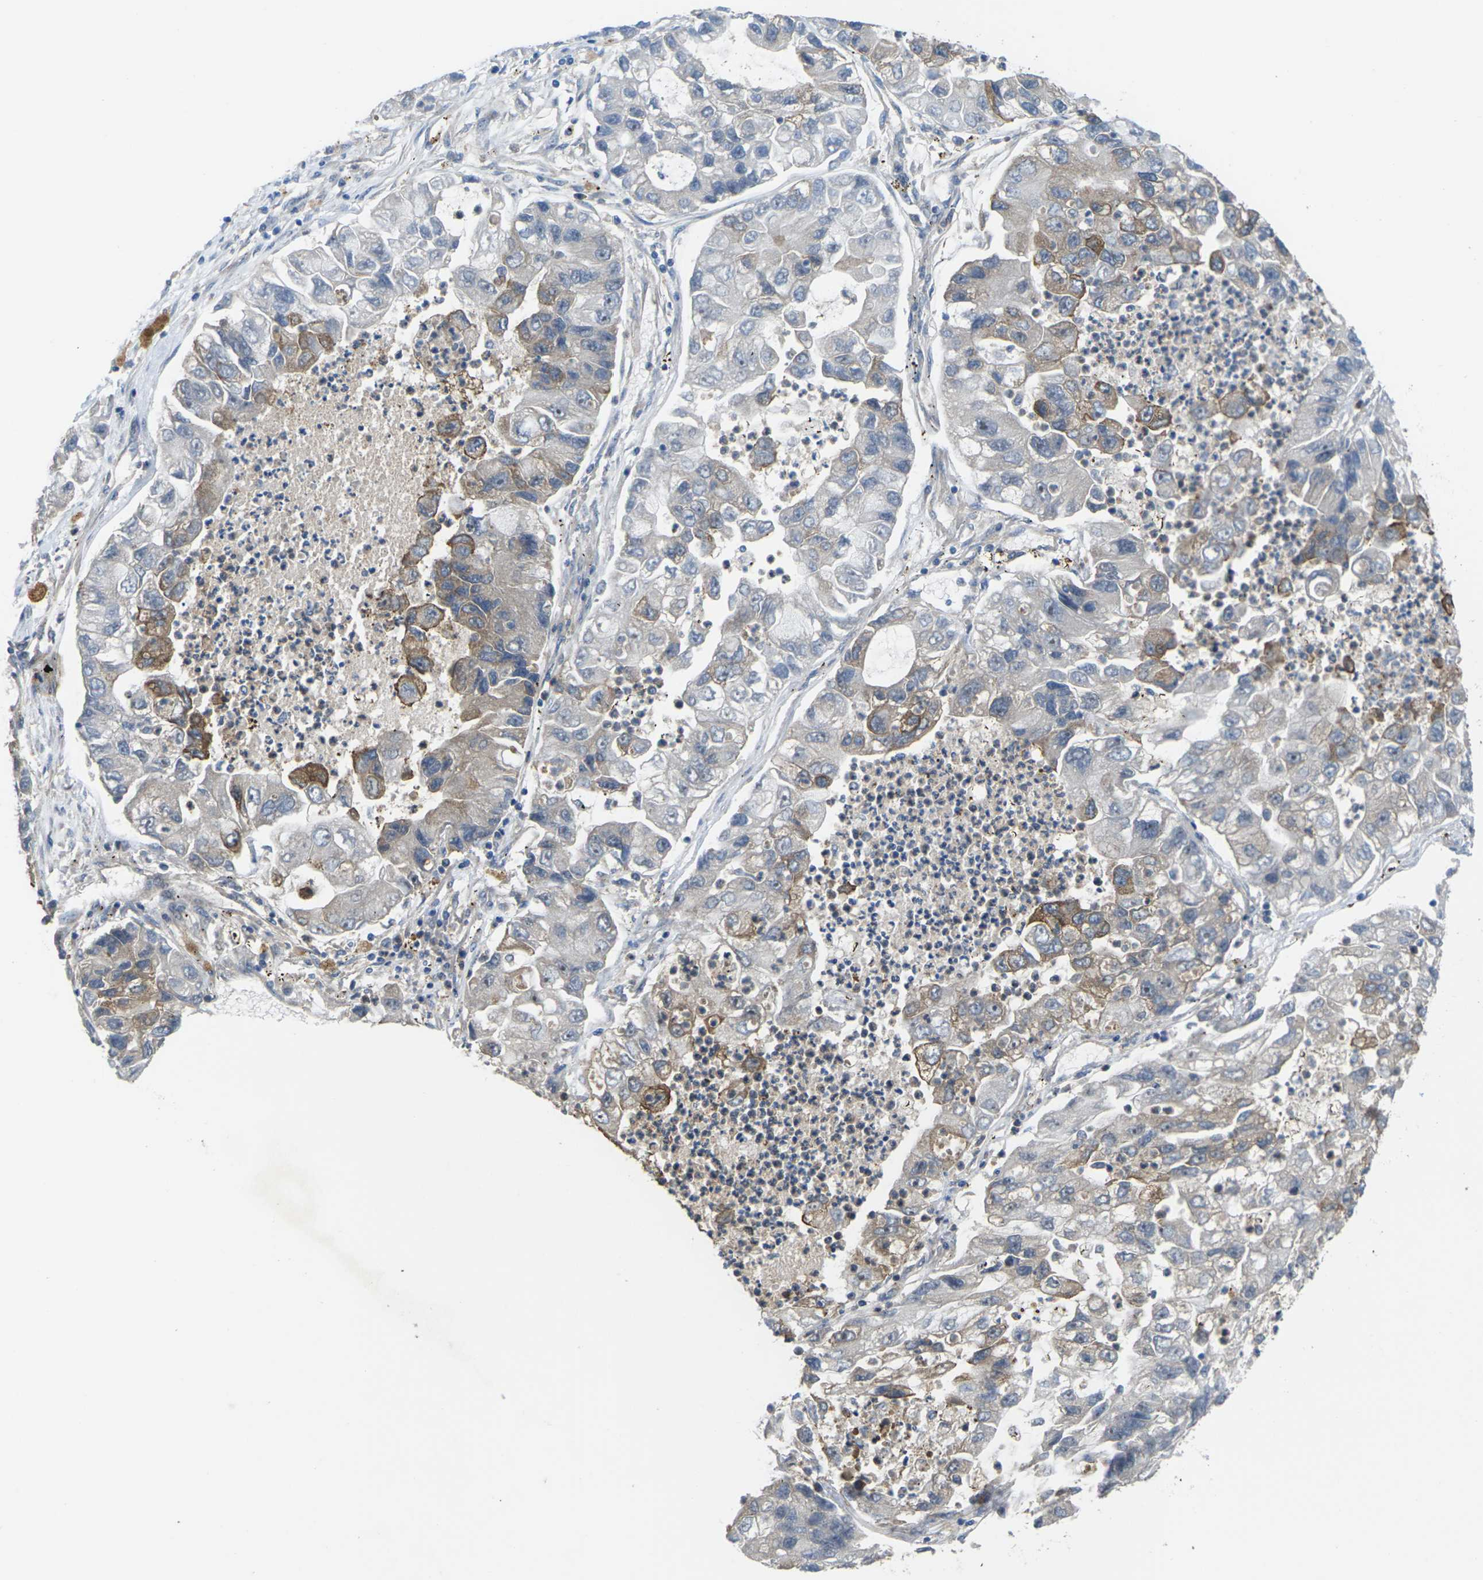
{"staining": {"intensity": "moderate", "quantity": "<25%", "location": "cytoplasmic/membranous"}, "tissue": "lung cancer", "cell_type": "Tumor cells", "image_type": "cancer", "snomed": [{"axis": "morphology", "description": "Adenocarcinoma, NOS"}, {"axis": "topography", "description": "Lung"}], "caption": "Protein staining by immunohistochemistry exhibits moderate cytoplasmic/membranous staining in approximately <25% of tumor cells in adenocarcinoma (lung).", "gene": "TIAM1", "patient": {"sex": "female", "age": 51}}